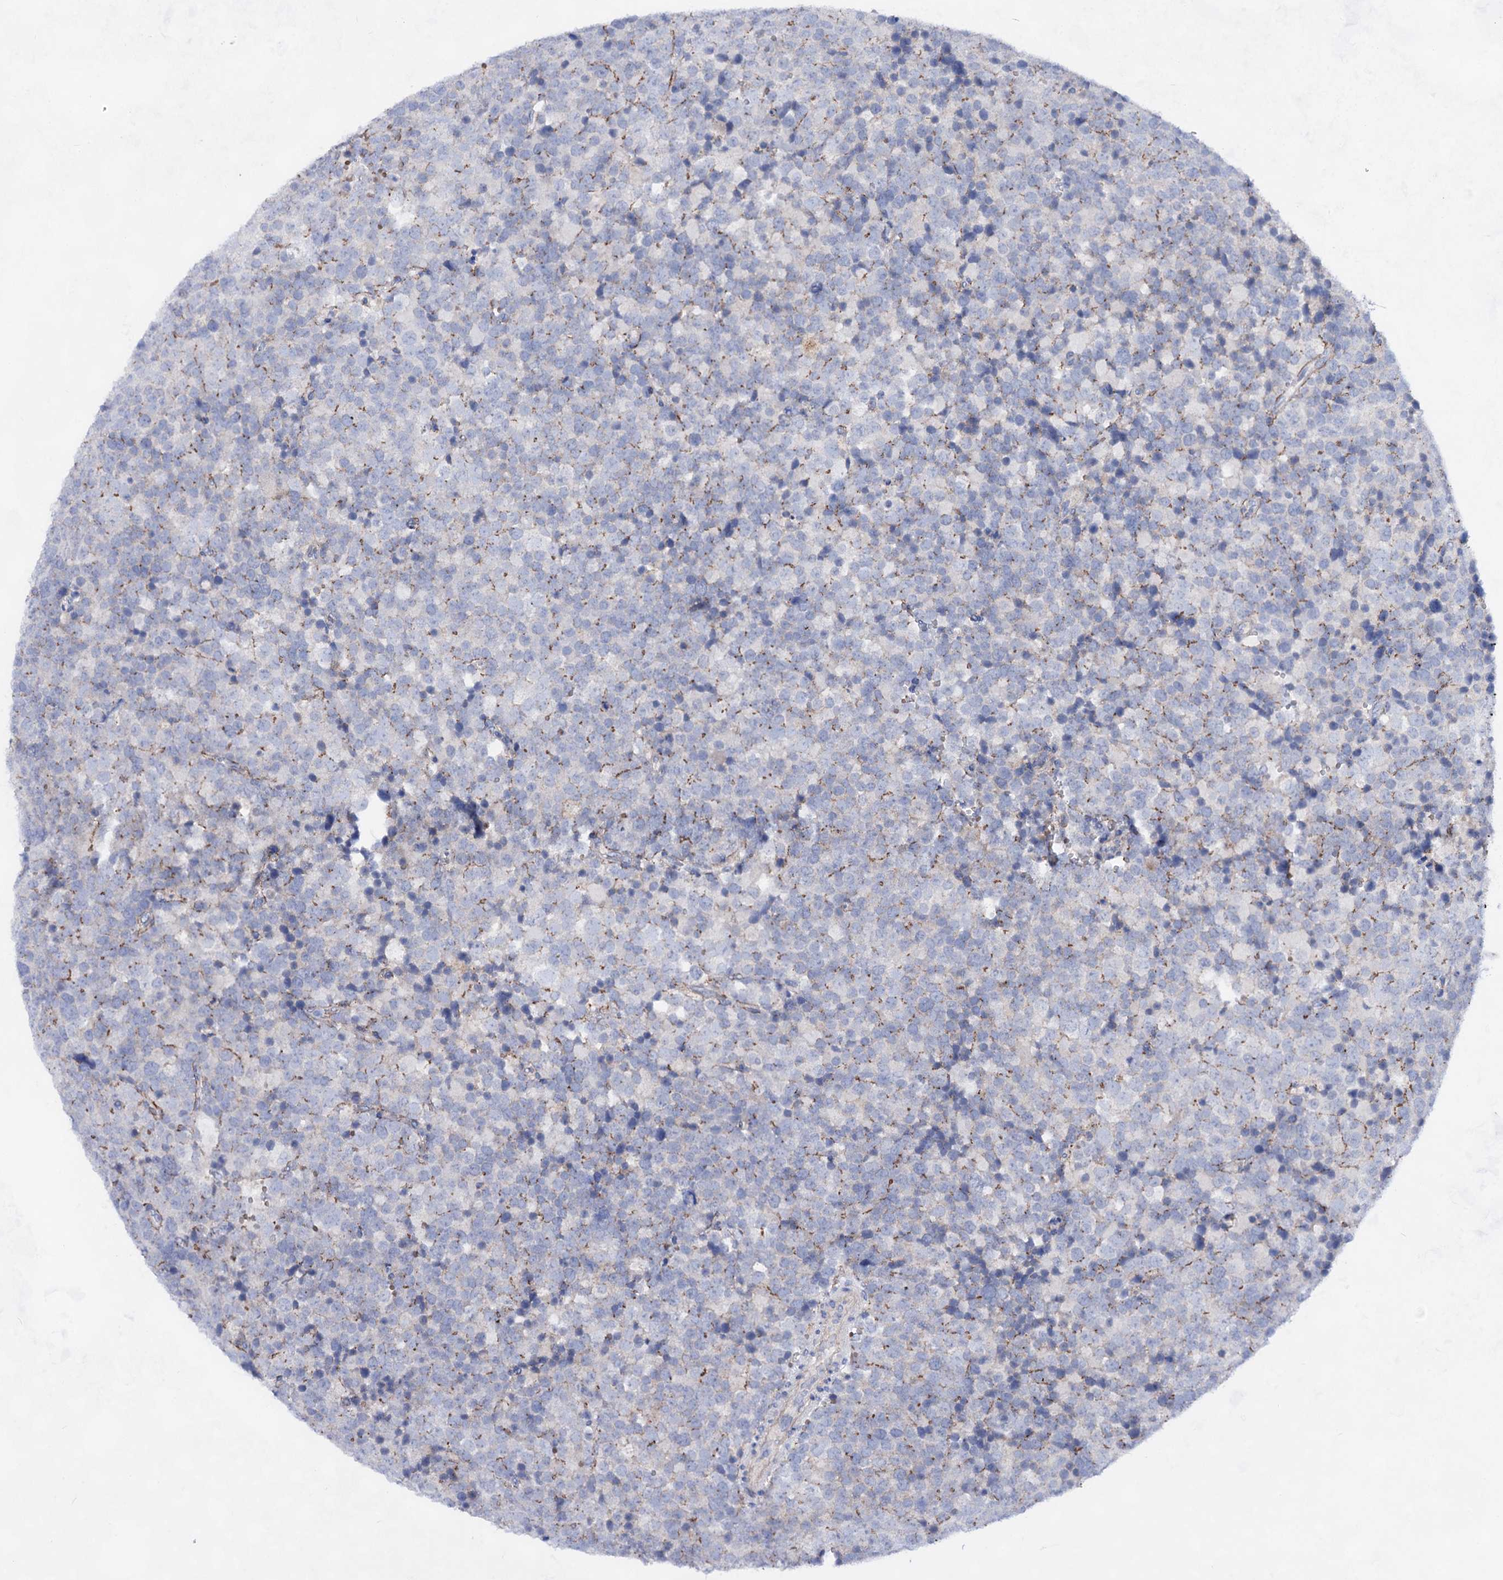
{"staining": {"intensity": "negative", "quantity": "none", "location": "none"}, "tissue": "testis cancer", "cell_type": "Tumor cells", "image_type": "cancer", "snomed": [{"axis": "morphology", "description": "Seminoma, NOS"}, {"axis": "topography", "description": "Testis"}], "caption": "Immunohistochemistry (IHC) photomicrograph of testis cancer (seminoma) stained for a protein (brown), which demonstrates no expression in tumor cells.", "gene": "PLIN1", "patient": {"sex": "male", "age": 71}}